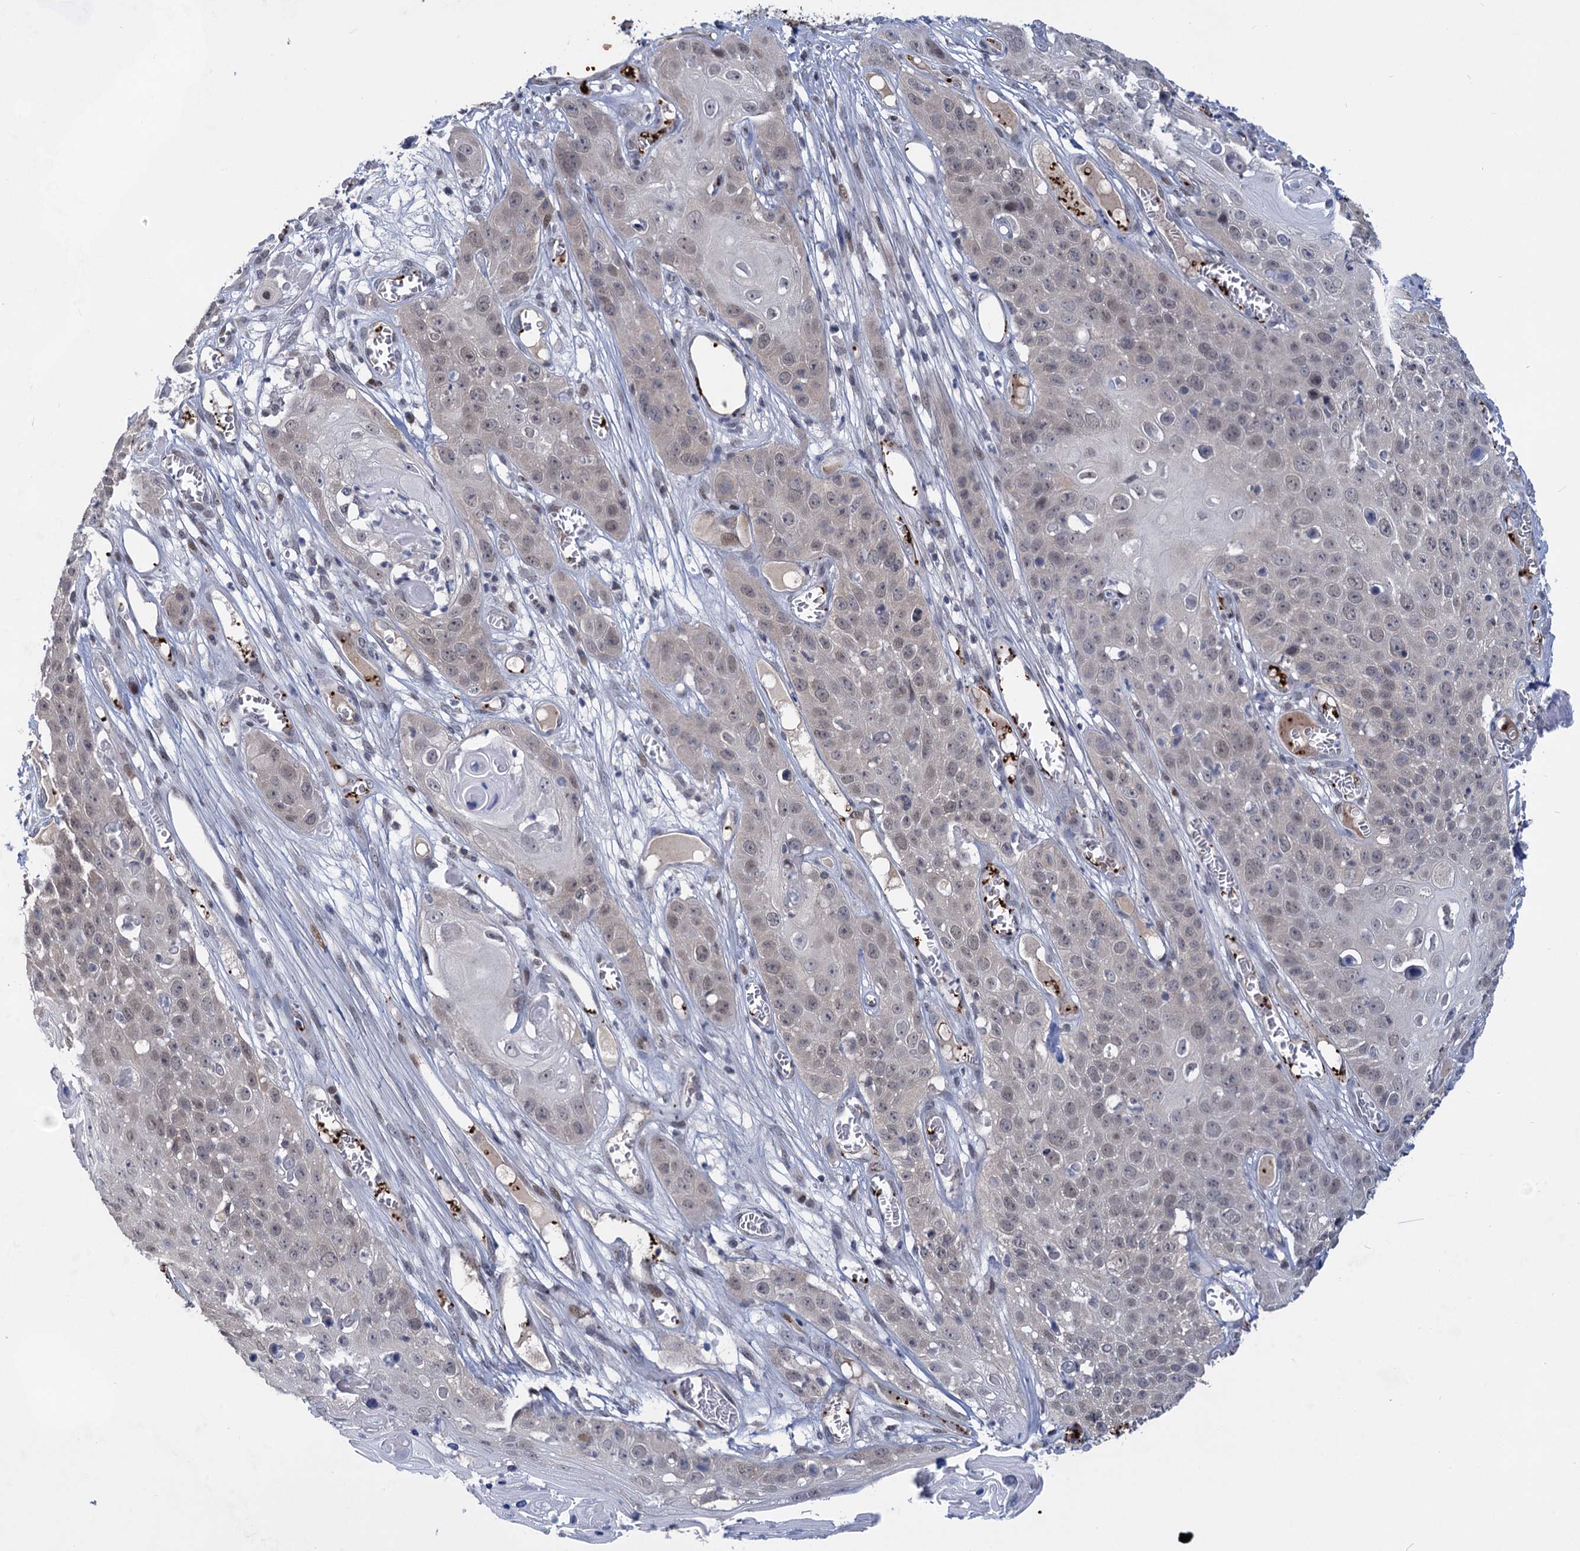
{"staining": {"intensity": "weak", "quantity": "<25%", "location": "nuclear"}, "tissue": "skin cancer", "cell_type": "Tumor cells", "image_type": "cancer", "snomed": [{"axis": "morphology", "description": "Squamous cell carcinoma, NOS"}, {"axis": "topography", "description": "Skin"}], "caption": "Immunohistochemical staining of skin squamous cell carcinoma shows no significant staining in tumor cells.", "gene": "MON2", "patient": {"sex": "male", "age": 55}}